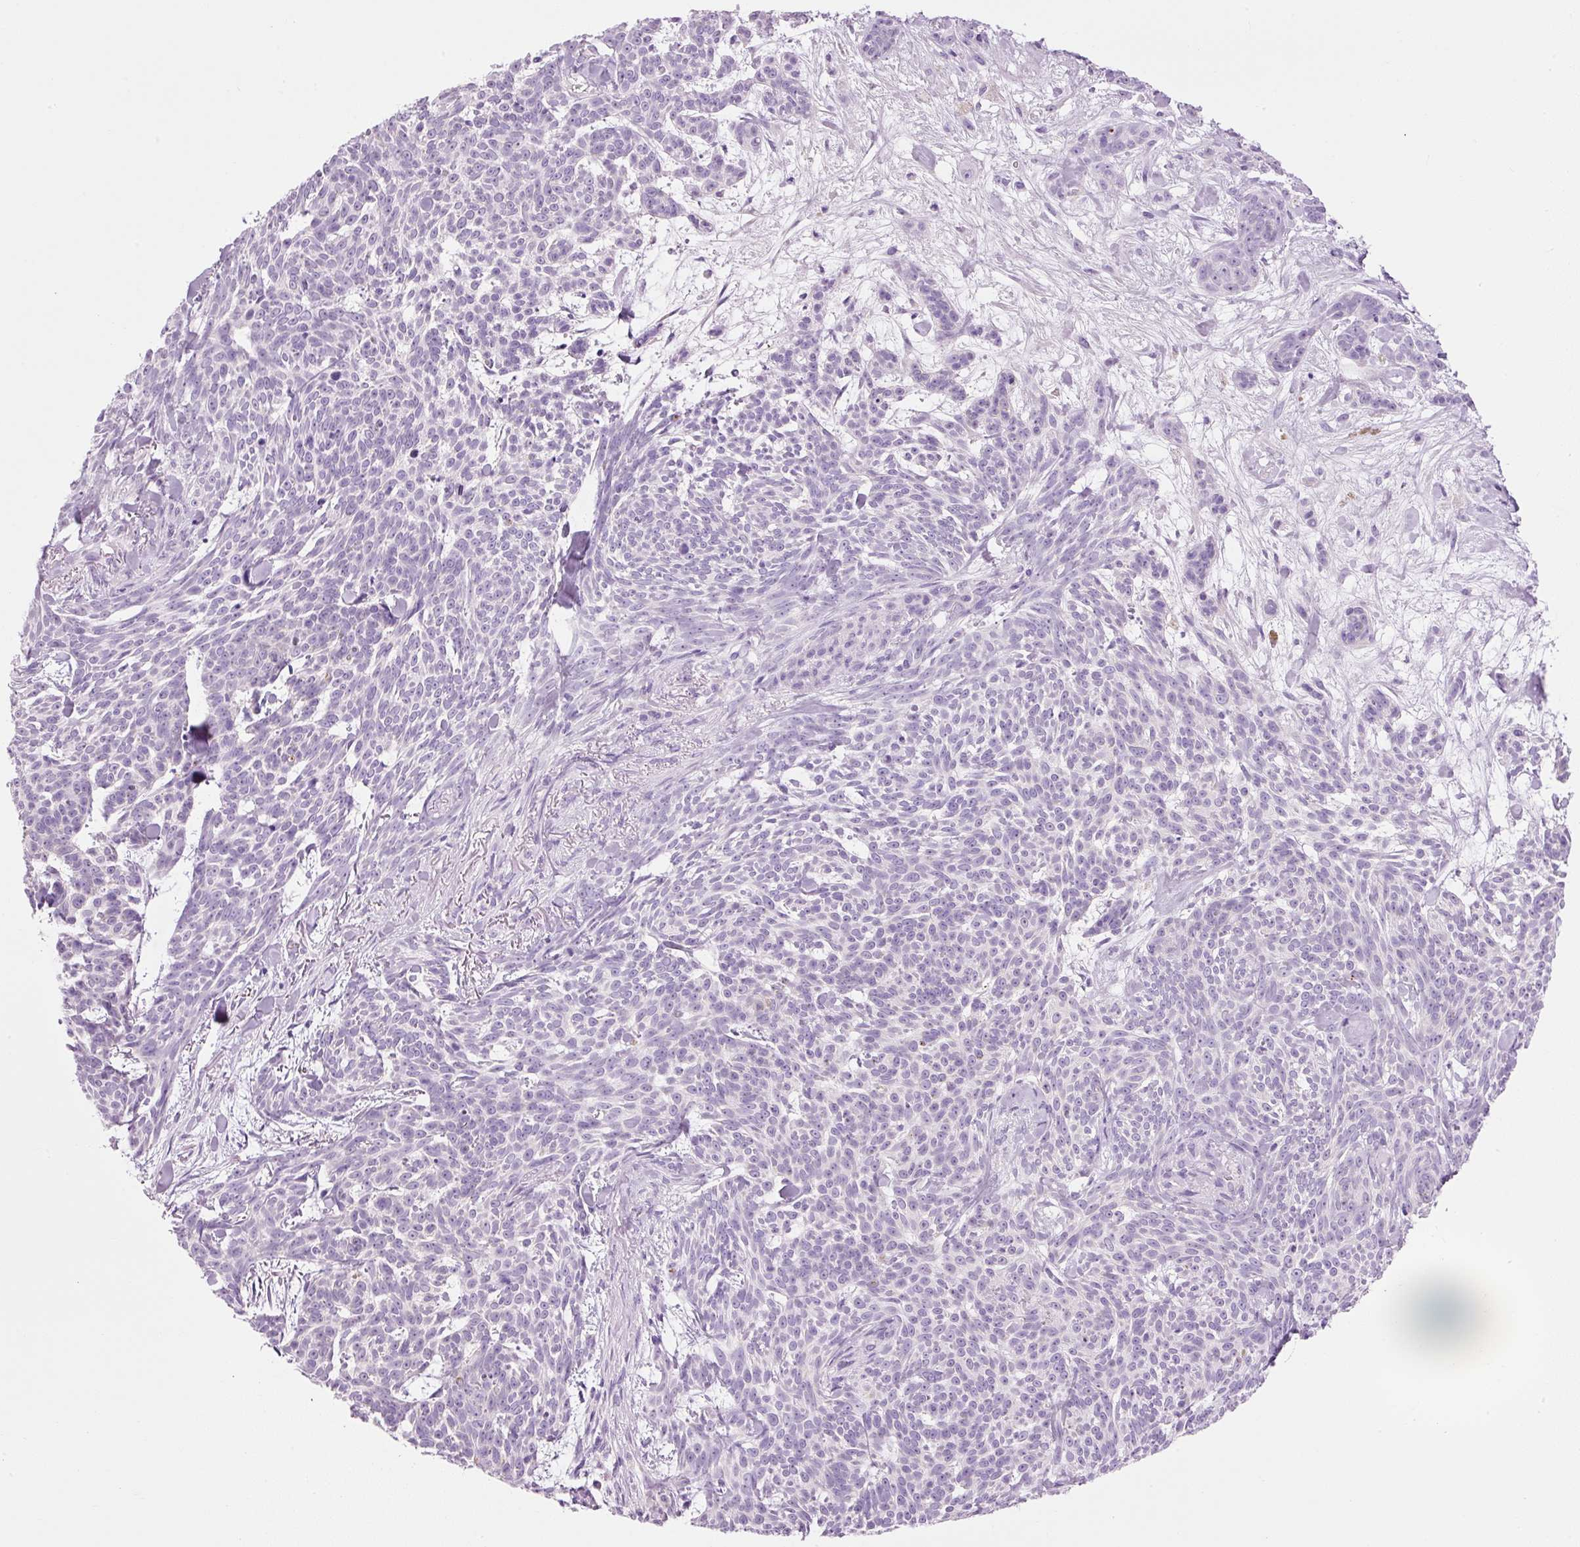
{"staining": {"intensity": "negative", "quantity": "none", "location": "none"}, "tissue": "skin cancer", "cell_type": "Tumor cells", "image_type": "cancer", "snomed": [{"axis": "morphology", "description": "Basal cell carcinoma"}, {"axis": "topography", "description": "Skin"}], "caption": "Tumor cells are negative for brown protein staining in basal cell carcinoma (skin).", "gene": "CARD16", "patient": {"sex": "female", "age": 93}}